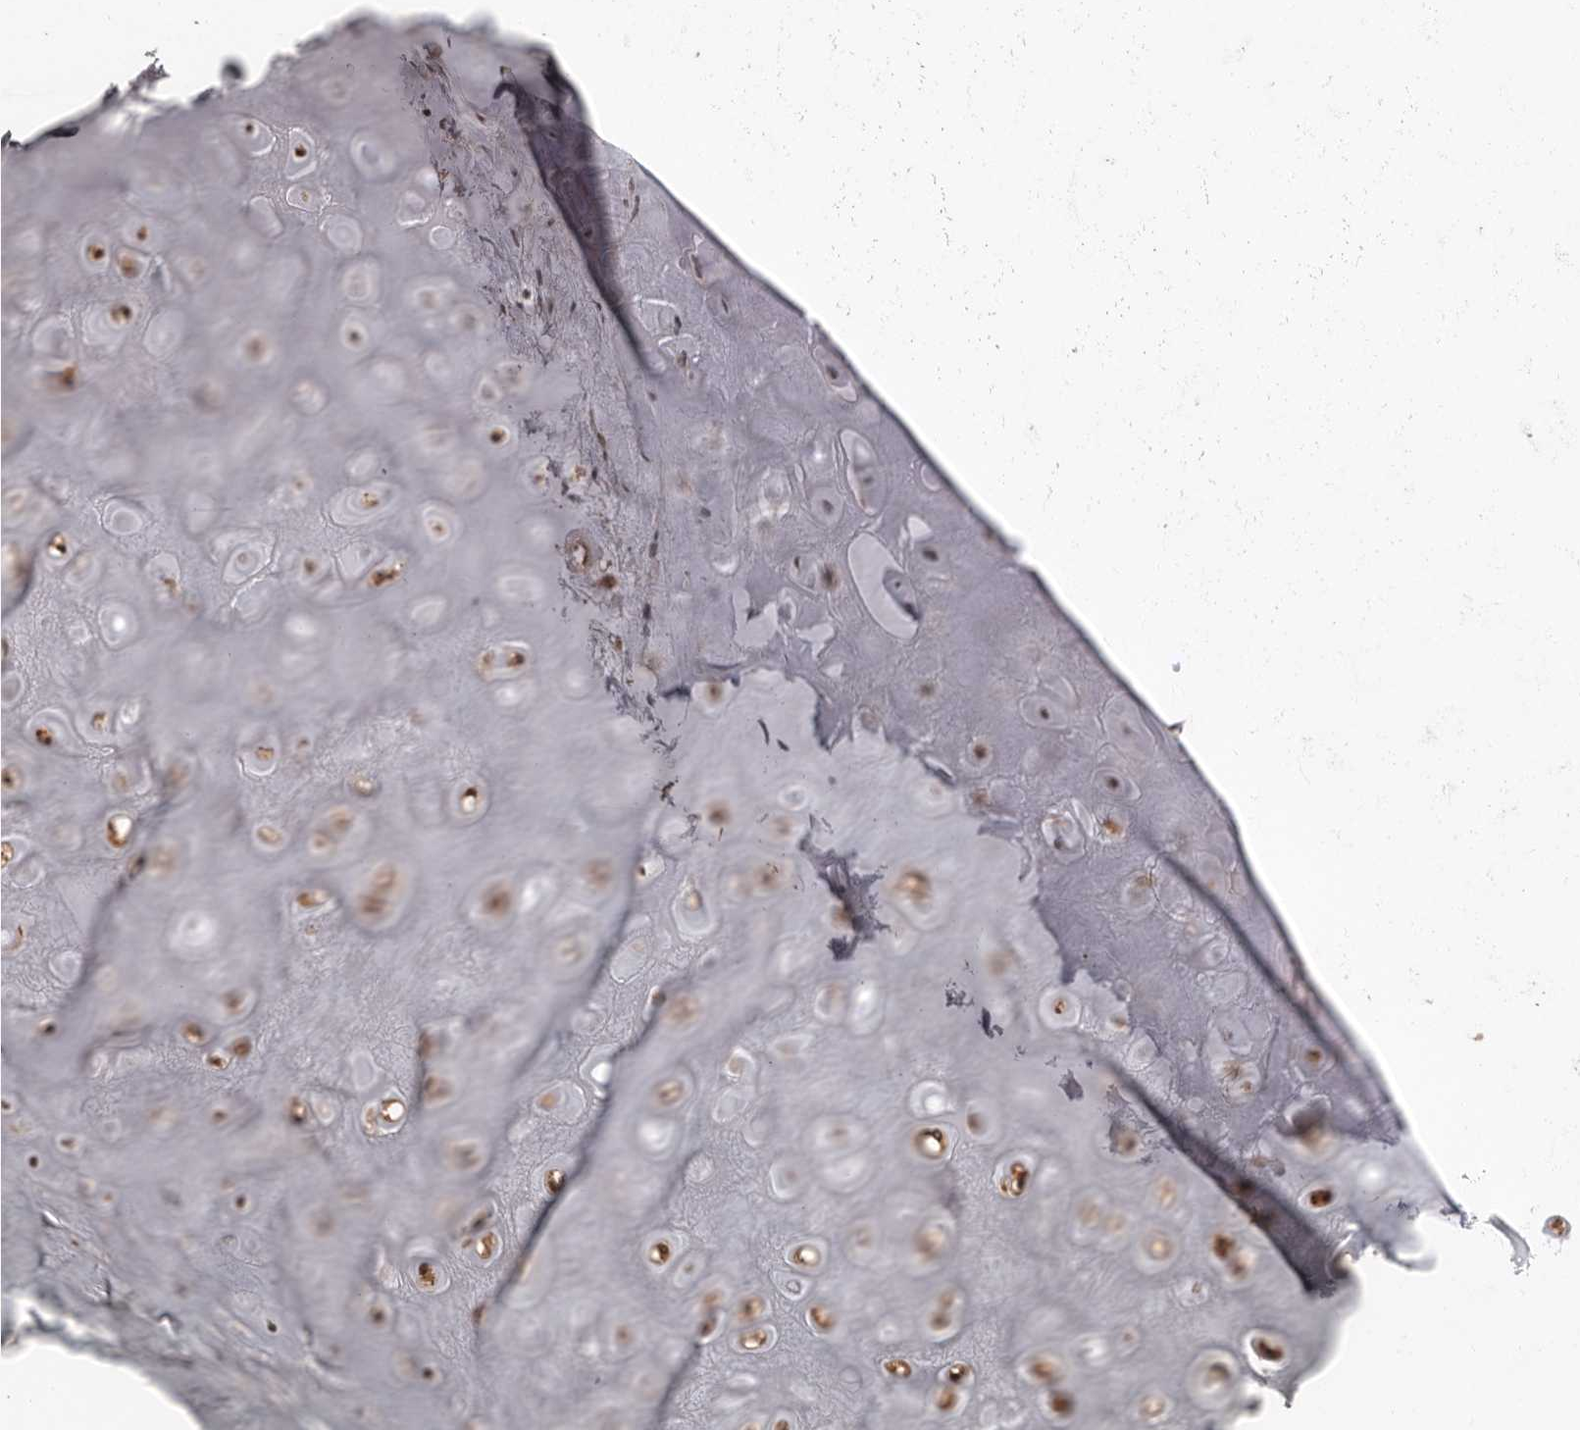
{"staining": {"intensity": "moderate", "quantity": ">75%", "location": "cytoplasmic/membranous"}, "tissue": "adipose tissue", "cell_type": "Adipocytes", "image_type": "normal", "snomed": [{"axis": "morphology", "description": "Normal tissue, NOS"}, {"axis": "morphology", "description": "Basal cell carcinoma"}, {"axis": "topography", "description": "Skin"}], "caption": "IHC (DAB) staining of benign adipose tissue shows moderate cytoplasmic/membranous protein staining in approximately >75% of adipocytes.", "gene": "TRIP13", "patient": {"sex": "female", "age": 89}}